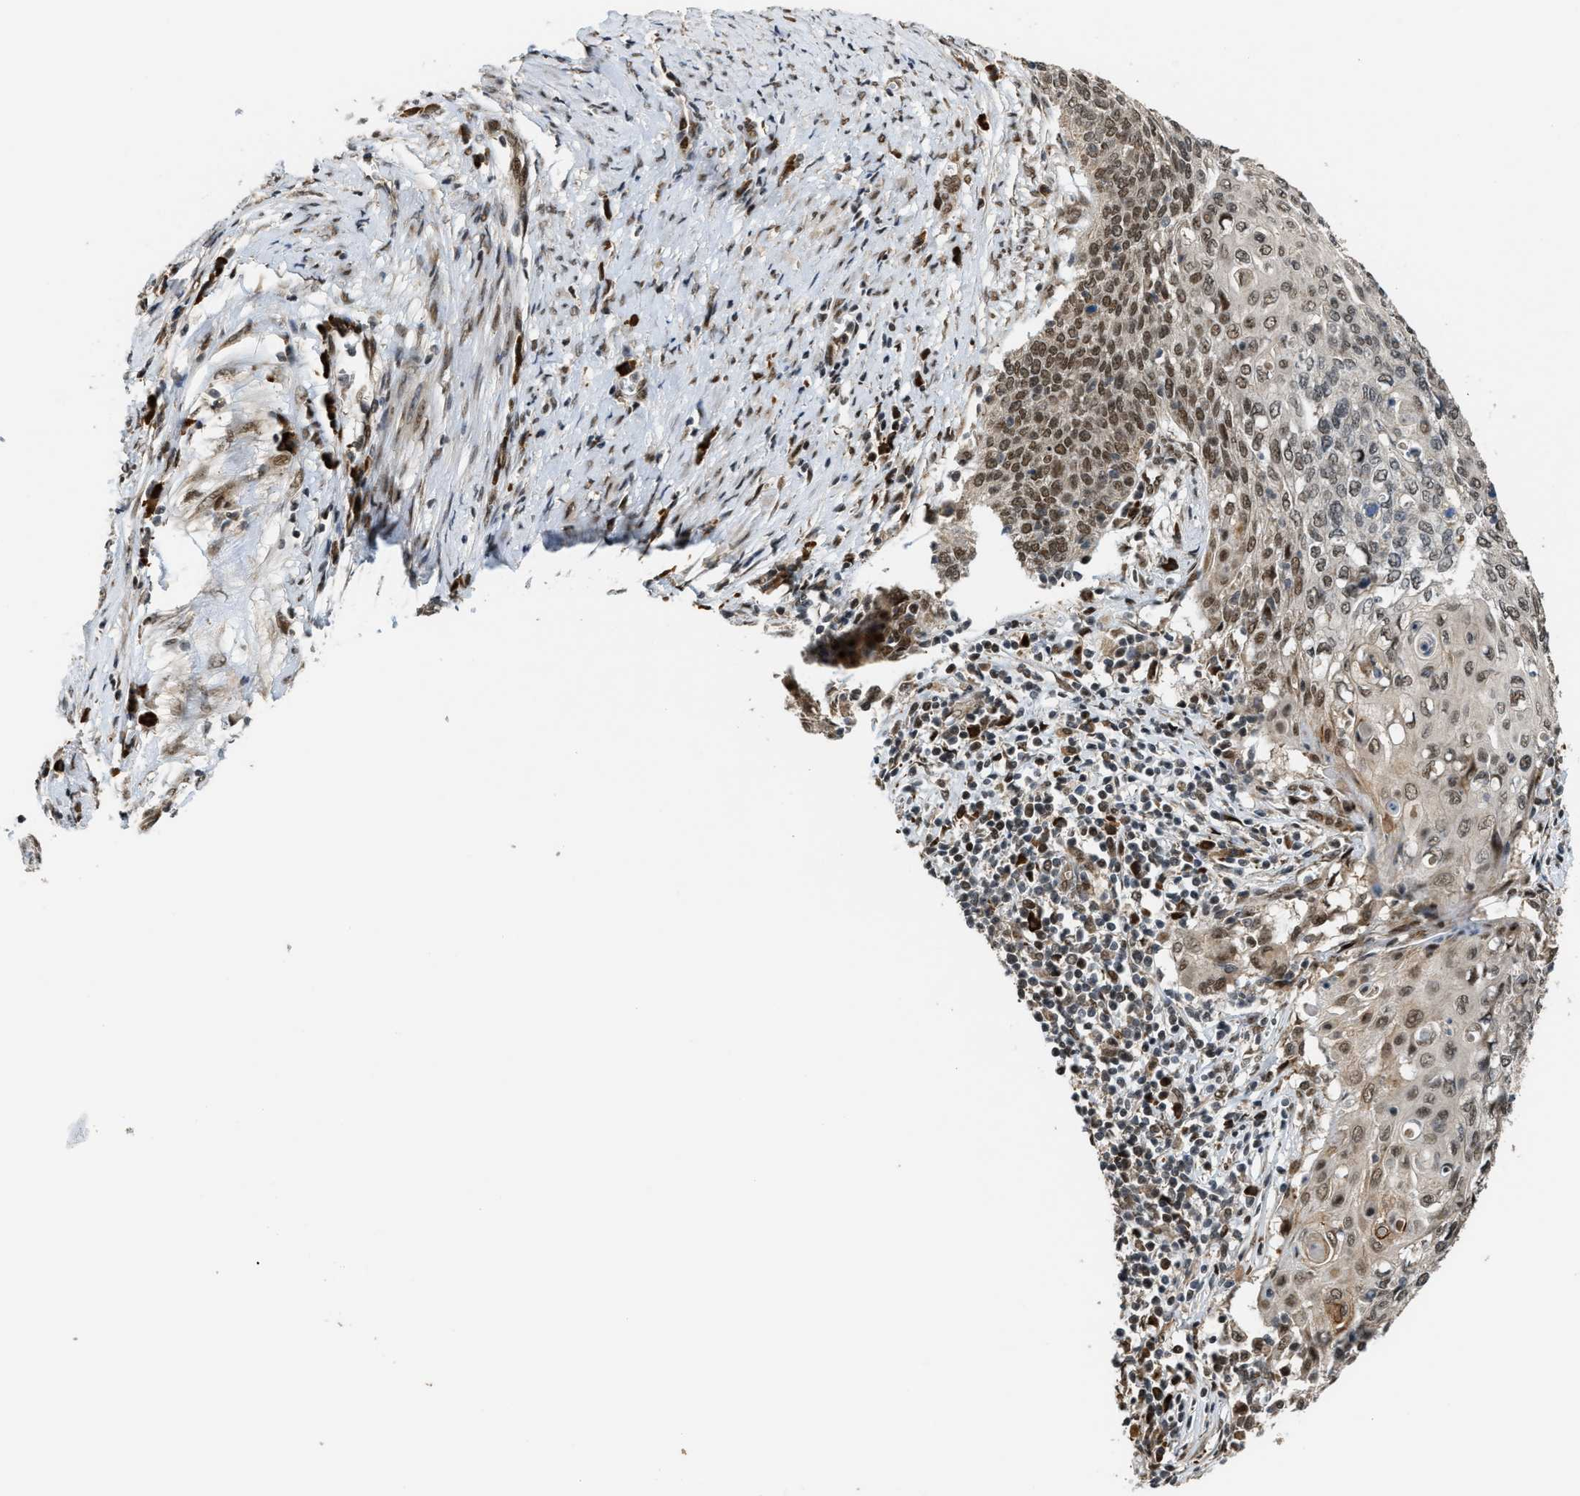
{"staining": {"intensity": "moderate", "quantity": ">75%", "location": "nuclear"}, "tissue": "cervical cancer", "cell_type": "Tumor cells", "image_type": "cancer", "snomed": [{"axis": "morphology", "description": "Squamous cell carcinoma, NOS"}, {"axis": "topography", "description": "Cervix"}], "caption": "The image demonstrates staining of cervical squamous cell carcinoma, revealing moderate nuclear protein positivity (brown color) within tumor cells.", "gene": "SERTAD2", "patient": {"sex": "female", "age": 39}}